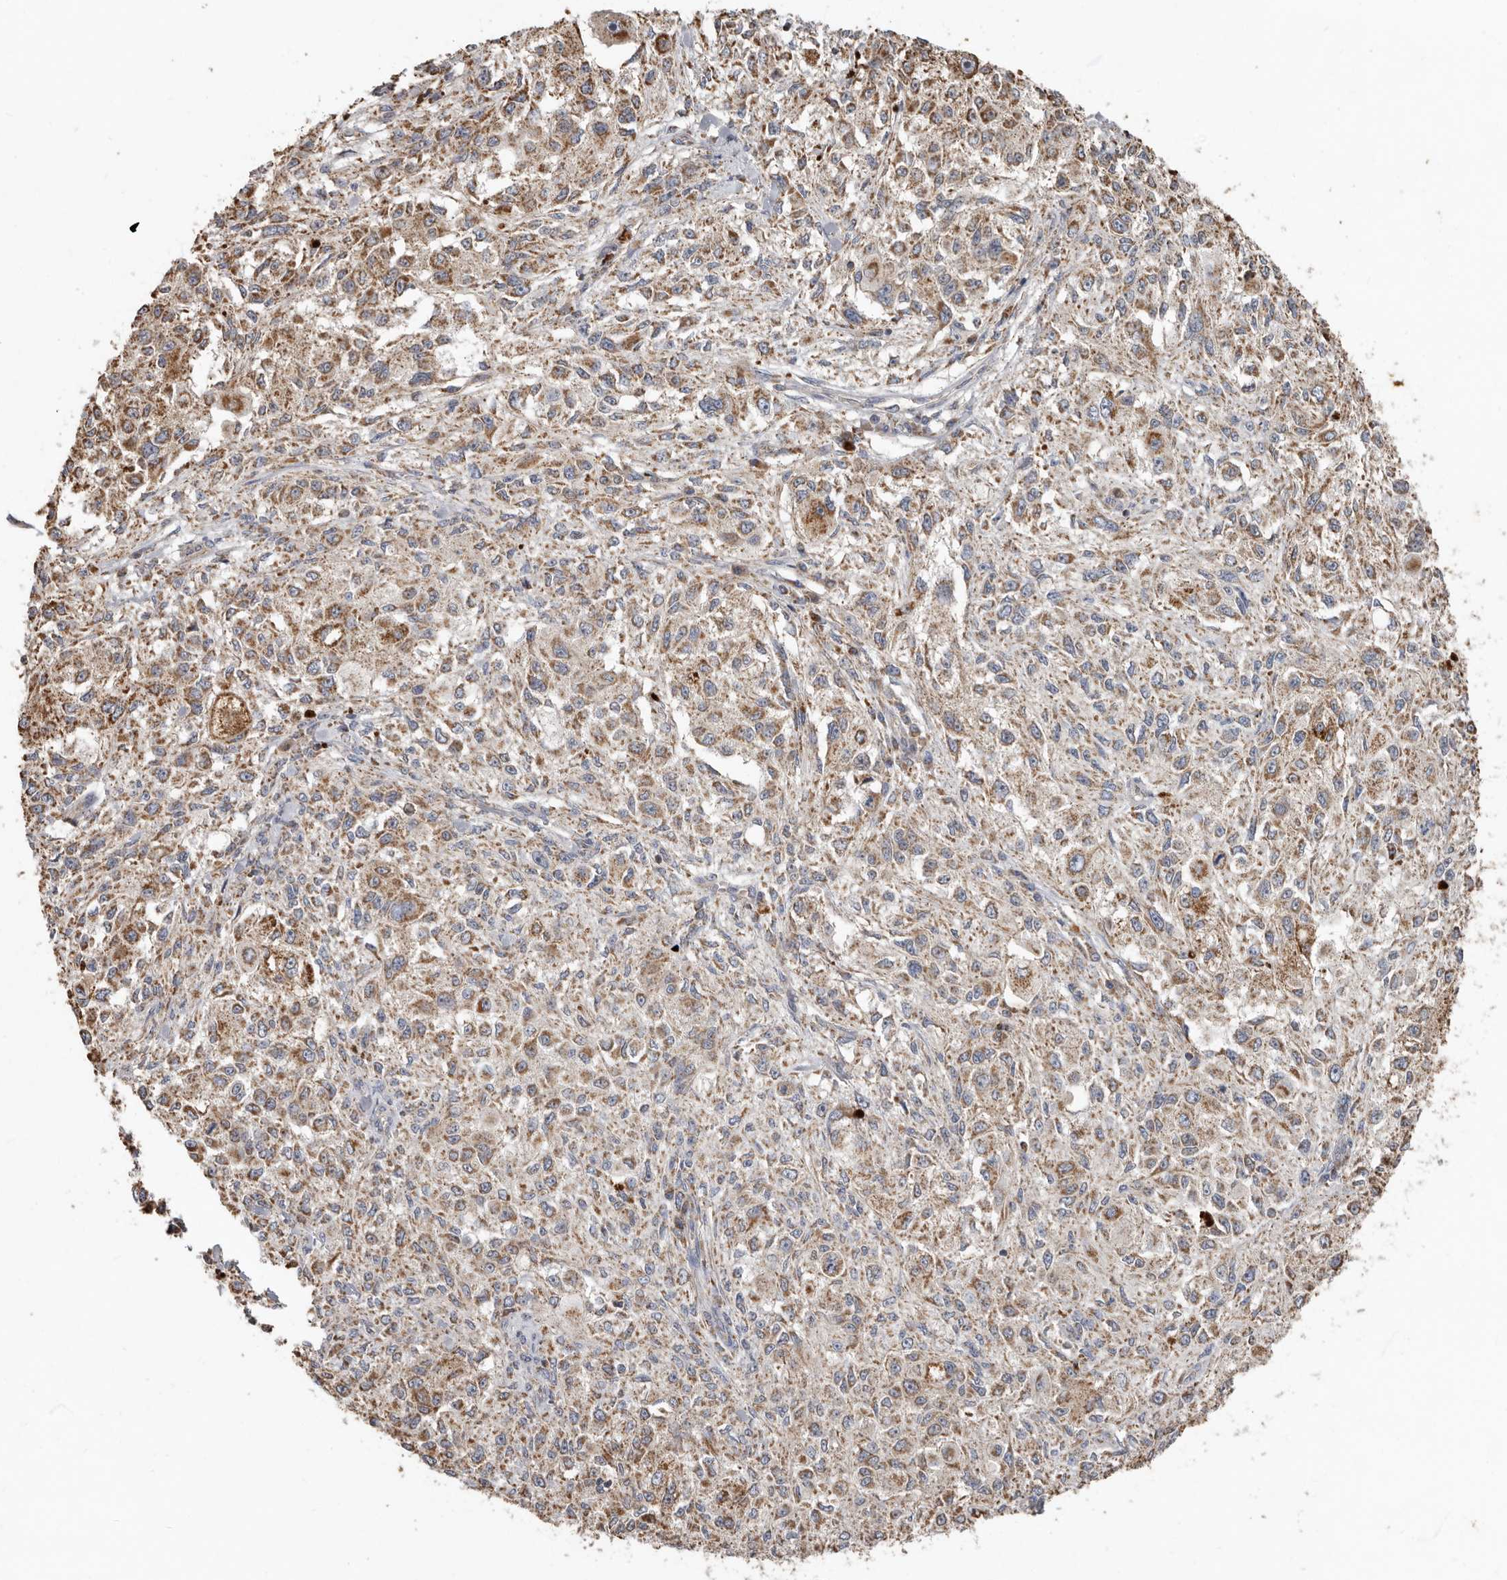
{"staining": {"intensity": "moderate", "quantity": ">75%", "location": "cytoplasmic/membranous"}, "tissue": "melanoma", "cell_type": "Tumor cells", "image_type": "cancer", "snomed": [{"axis": "morphology", "description": "Necrosis, NOS"}, {"axis": "morphology", "description": "Malignant melanoma, NOS"}, {"axis": "topography", "description": "Skin"}], "caption": "The micrograph displays staining of malignant melanoma, revealing moderate cytoplasmic/membranous protein expression (brown color) within tumor cells.", "gene": "KIF26B", "patient": {"sex": "female", "age": 87}}